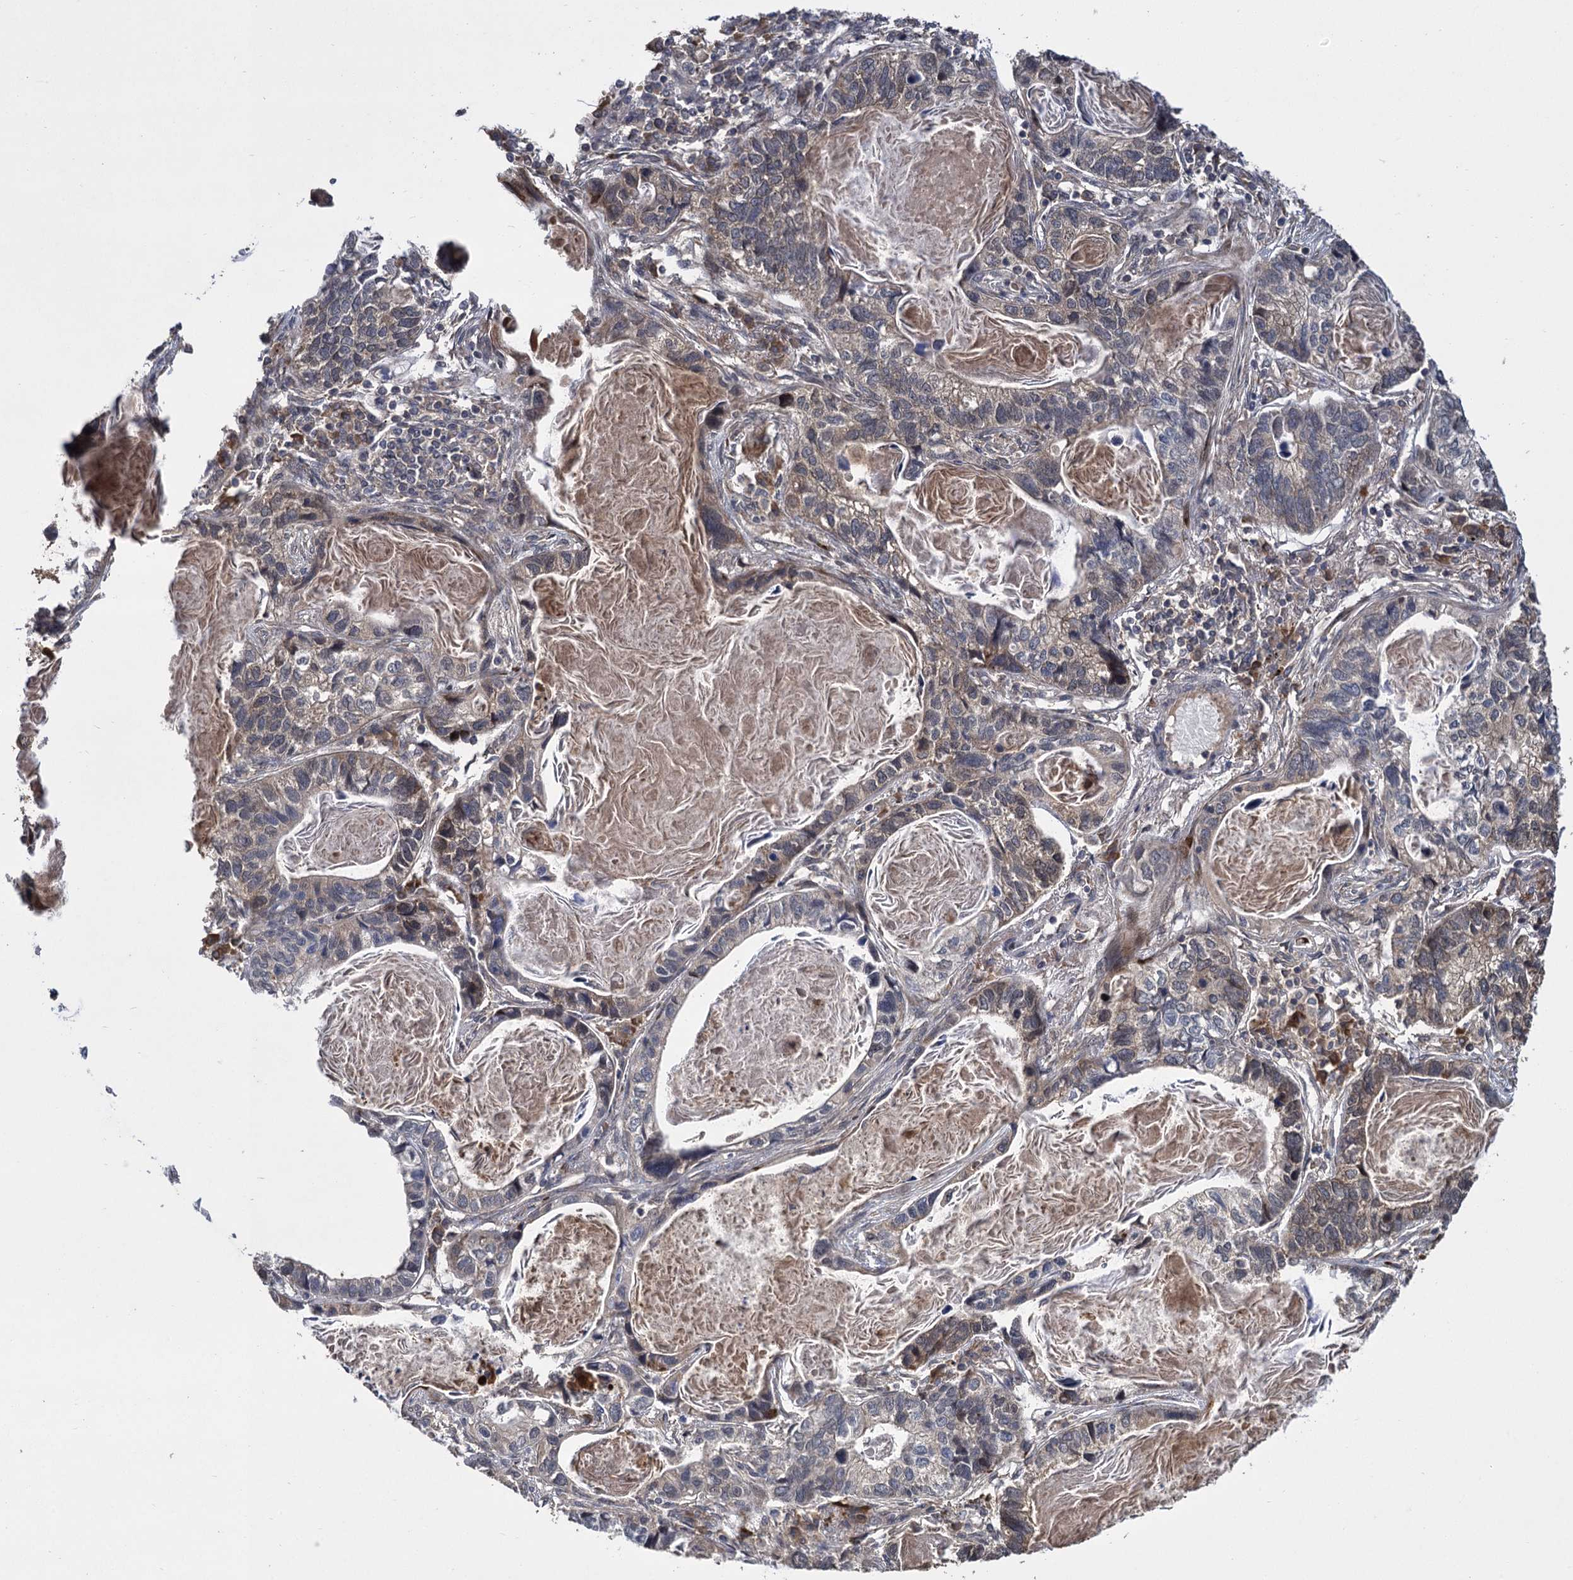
{"staining": {"intensity": "weak", "quantity": "25%-75%", "location": "cytoplasmic/membranous"}, "tissue": "lung cancer", "cell_type": "Tumor cells", "image_type": "cancer", "snomed": [{"axis": "morphology", "description": "Adenocarcinoma, NOS"}, {"axis": "topography", "description": "Lung"}], "caption": "This histopathology image reveals IHC staining of lung cancer, with low weak cytoplasmic/membranous positivity in approximately 25%-75% of tumor cells.", "gene": "INPPL1", "patient": {"sex": "male", "age": 67}}